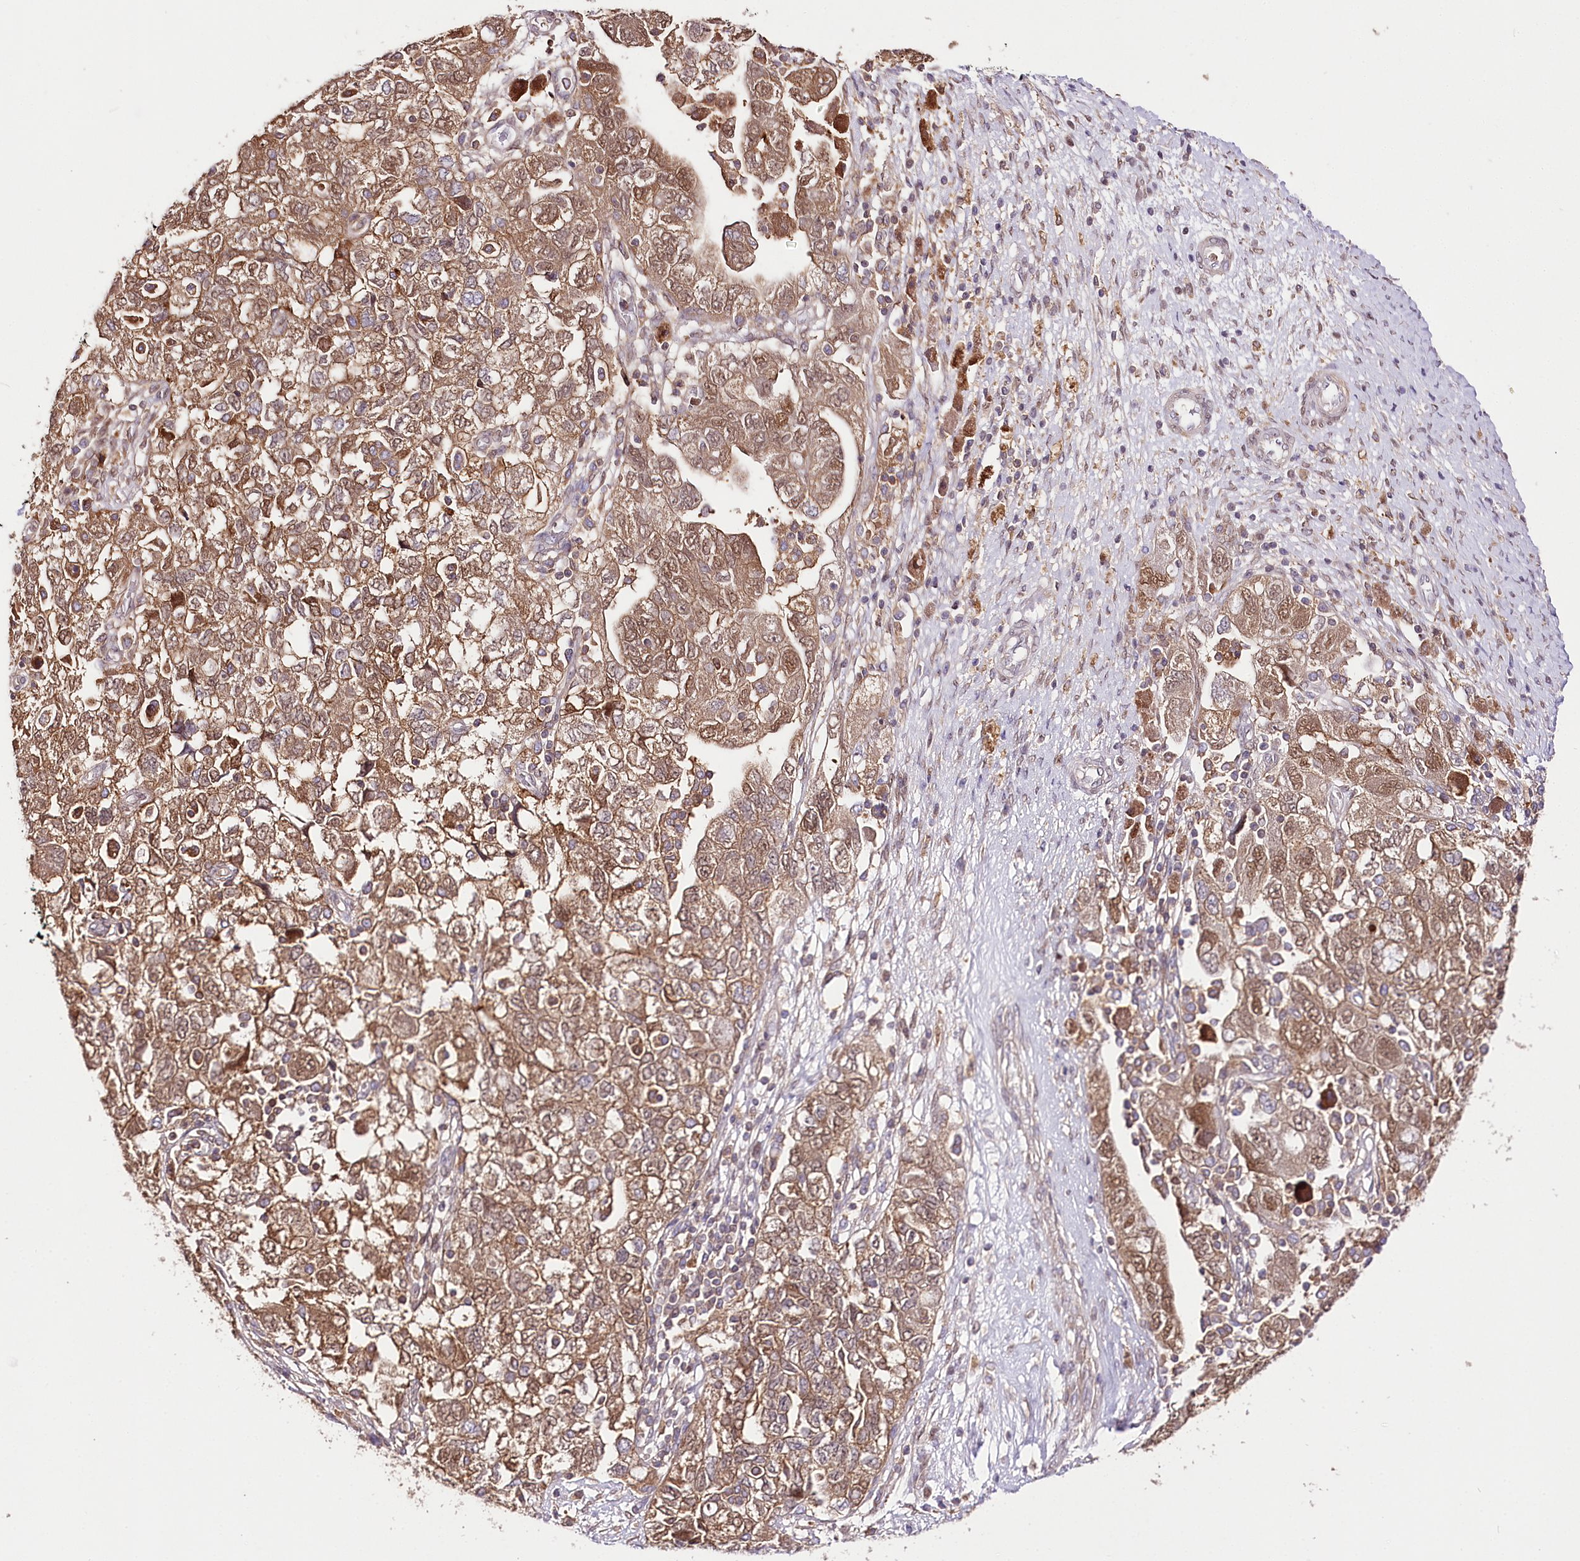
{"staining": {"intensity": "moderate", "quantity": ">75%", "location": "cytoplasmic/membranous,nuclear"}, "tissue": "ovarian cancer", "cell_type": "Tumor cells", "image_type": "cancer", "snomed": [{"axis": "morphology", "description": "Carcinoma, NOS"}, {"axis": "morphology", "description": "Cystadenocarcinoma, serous, NOS"}, {"axis": "topography", "description": "Ovary"}], "caption": "DAB immunohistochemical staining of serous cystadenocarcinoma (ovarian) displays moderate cytoplasmic/membranous and nuclear protein staining in about >75% of tumor cells.", "gene": "UGP2", "patient": {"sex": "female", "age": 69}}